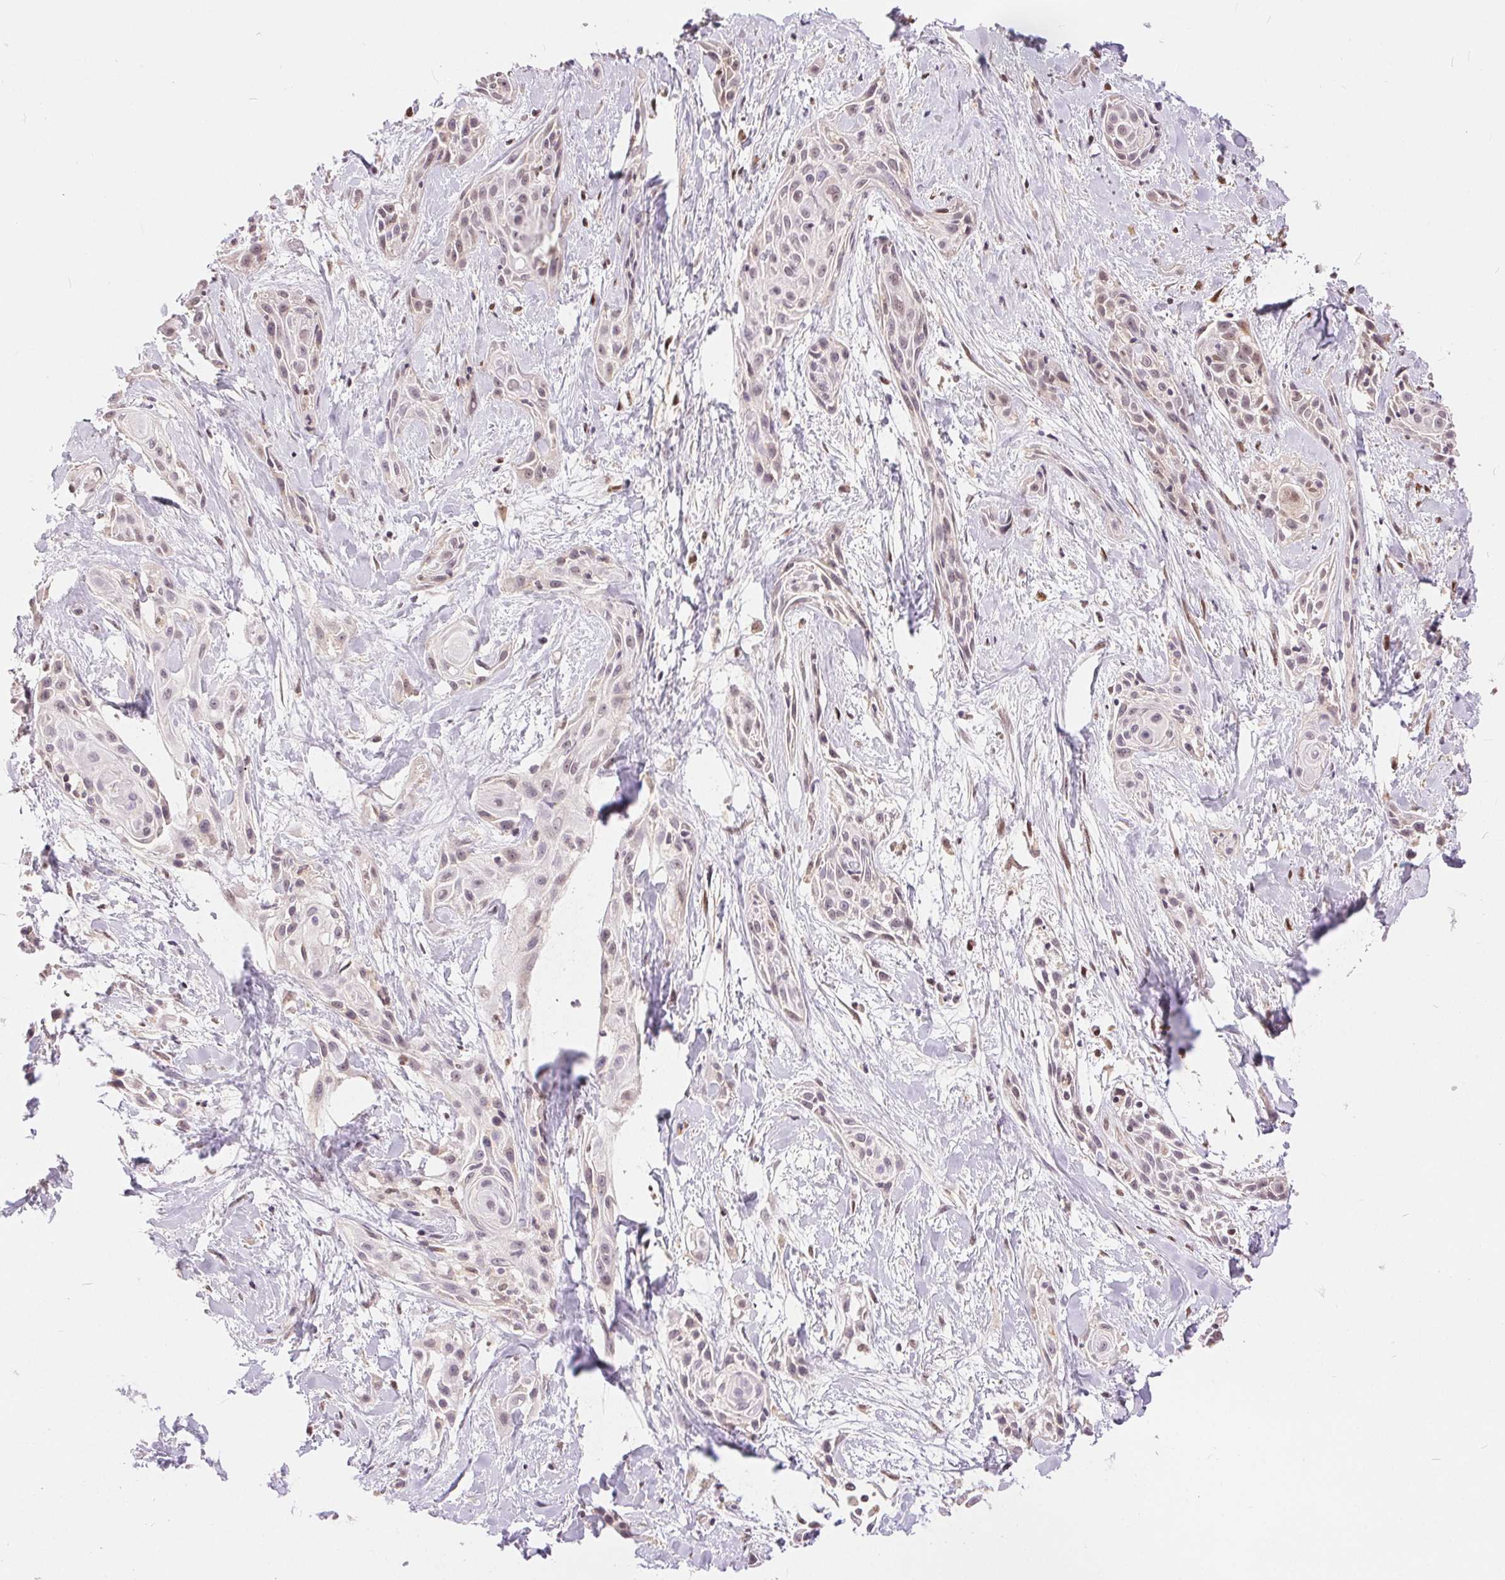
{"staining": {"intensity": "weak", "quantity": "<25%", "location": "cytoplasmic/membranous,nuclear"}, "tissue": "skin cancer", "cell_type": "Tumor cells", "image_type": "cancer", "snomed": [{"axis": "morphology", "description": "Squamous cell carcinoma, NOS"}, {"axis": "topography", "description": "Skin"}, {"axis": "topography", "description": "Anal"}], "caption": "DAB immunohistochemical staining of human skin squamous cell carcinoma displays no significant positivity in tumor cells.", "gene": "POU2F2", "patient": {"sex": "male", "age": 64}}